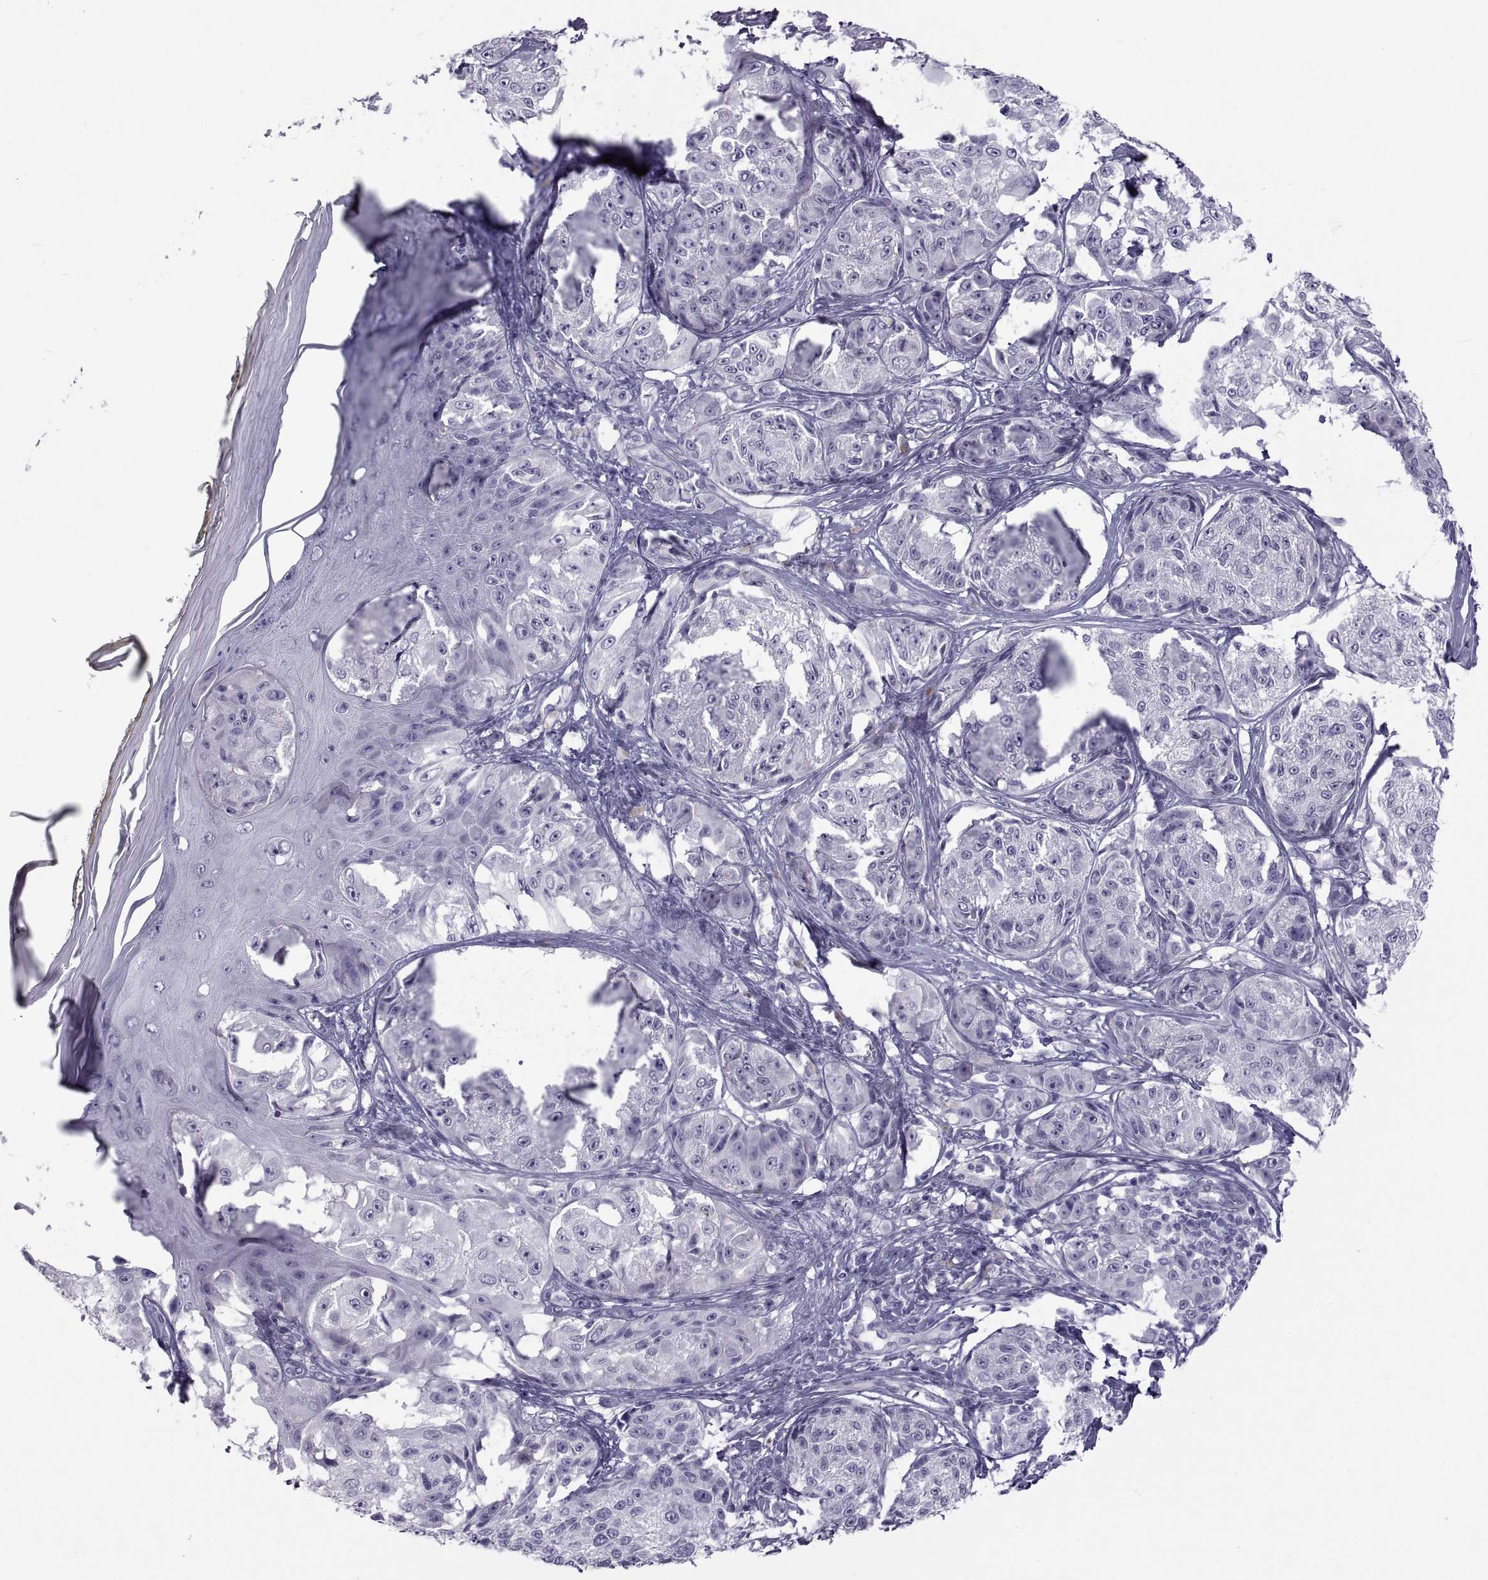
{"staining": {"intensity": "negative", "quantity": "none", "location": "none"}, "tissue": "melanoma", "cell_type": "Tumor cells", "image_type": "cancer", "snomed": [{"axis": "morphology", "description": "Malignant melanoma, NOS"}, {"axis": "topography", "description": "Skin"}], "caption": "Image shows no protein positivity in tumor cells of melanoma tissue.", "gene": "MAGEB1", "patient": {"sex": "male", "age": 61}}